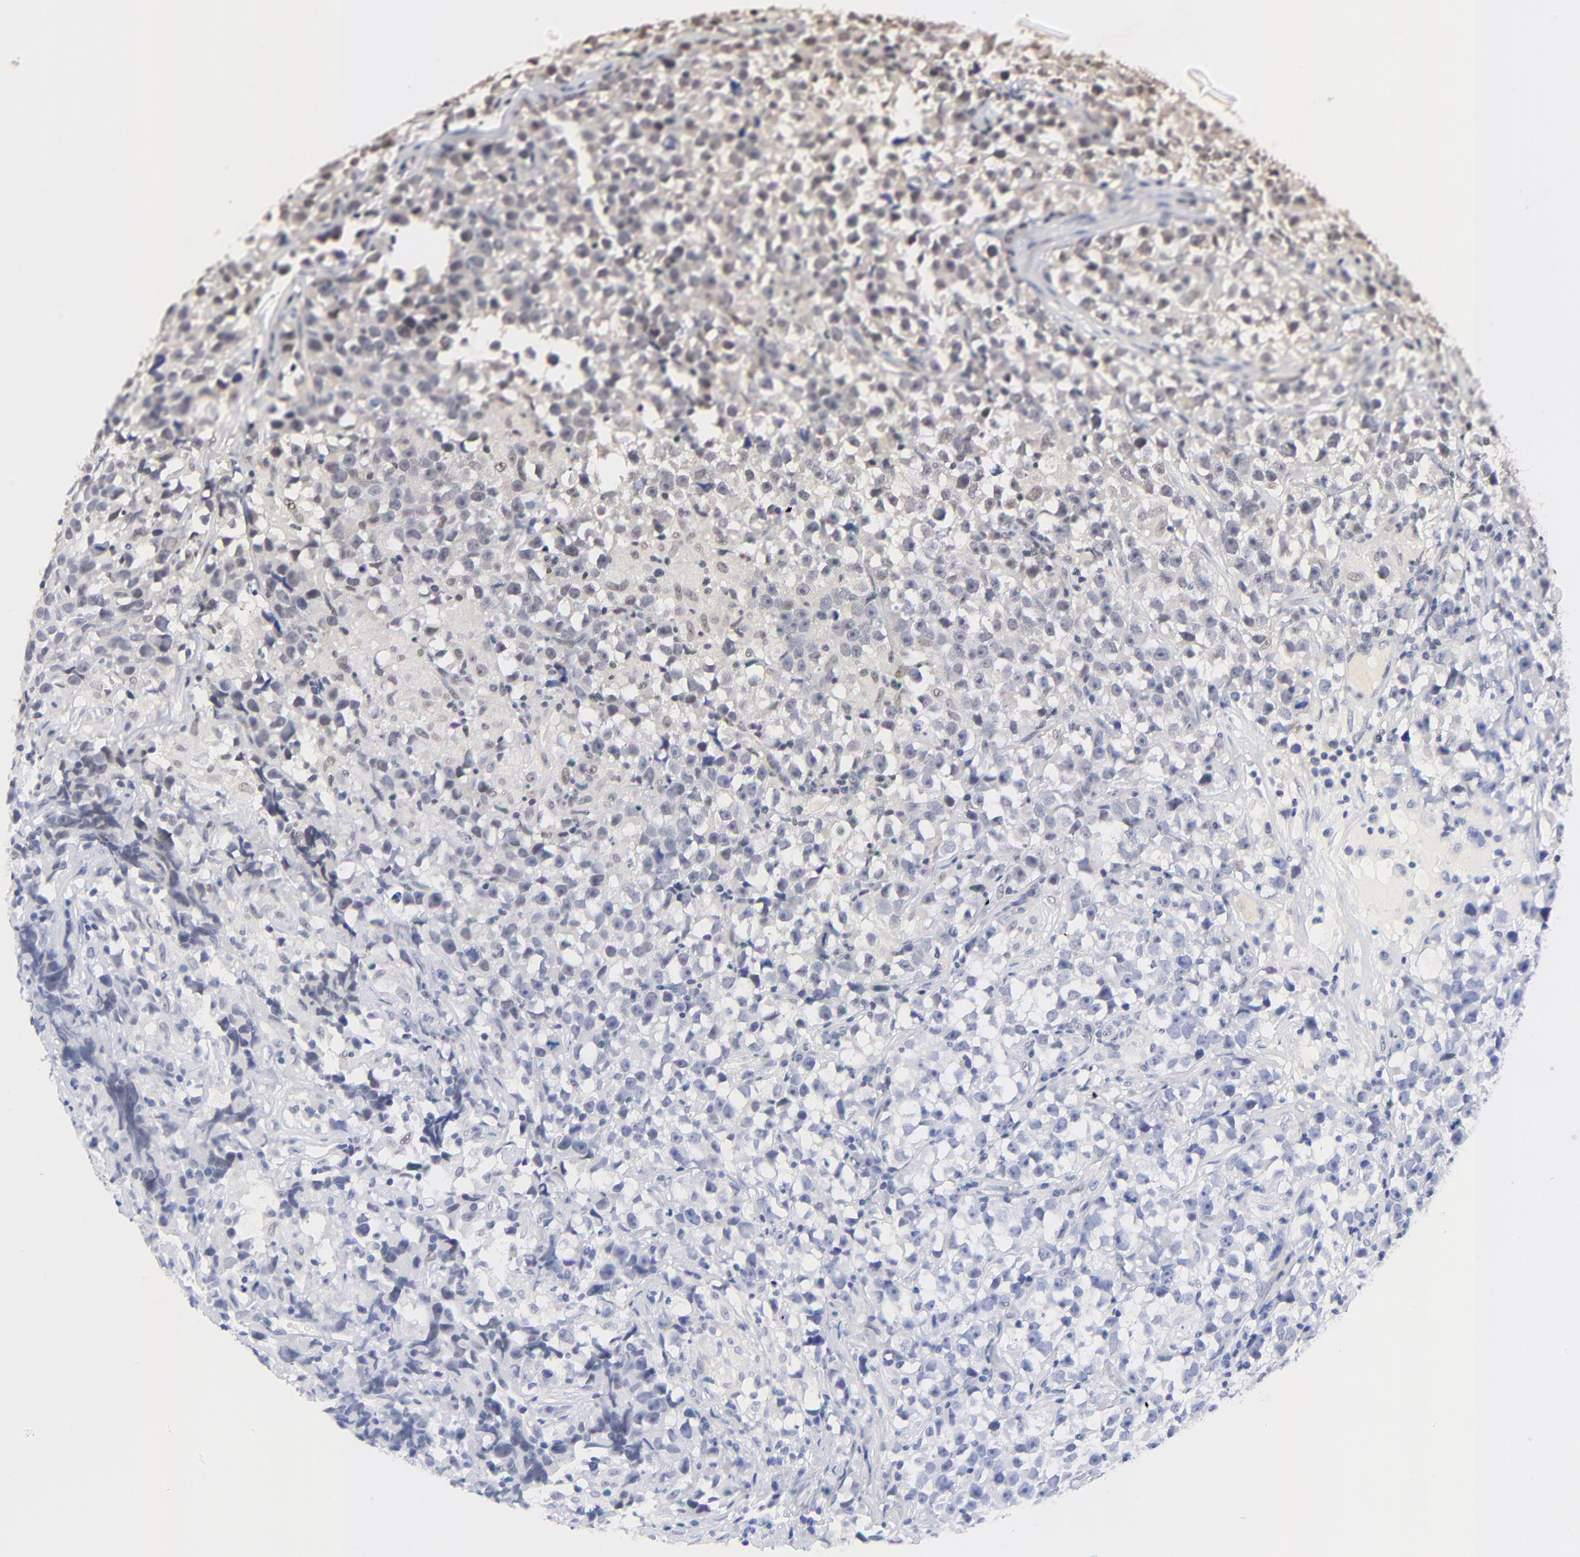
{"staining": {"intensity": "moderate", "quantity": ">75%", "location": "cytoplasmic/membranous,nuclear"}, "tissue": "testis cancer", "cell_type": "Tumor cells", "image_type": "cancer", "snomed": [{"axis": "morphology", "description": "Seminoma, NOS"}, {"axis": "topography", "description": "Testis"}], "caption": "DAB (3,3'-diaminobenzidine) immunohistochemical staining of testis cancer shows moderate cytoplasmic/membranous and nuclear protein staining in about >75% of tumor cells.", "gene": "MED12", "patient": {"sex": "male", "age": 33}}